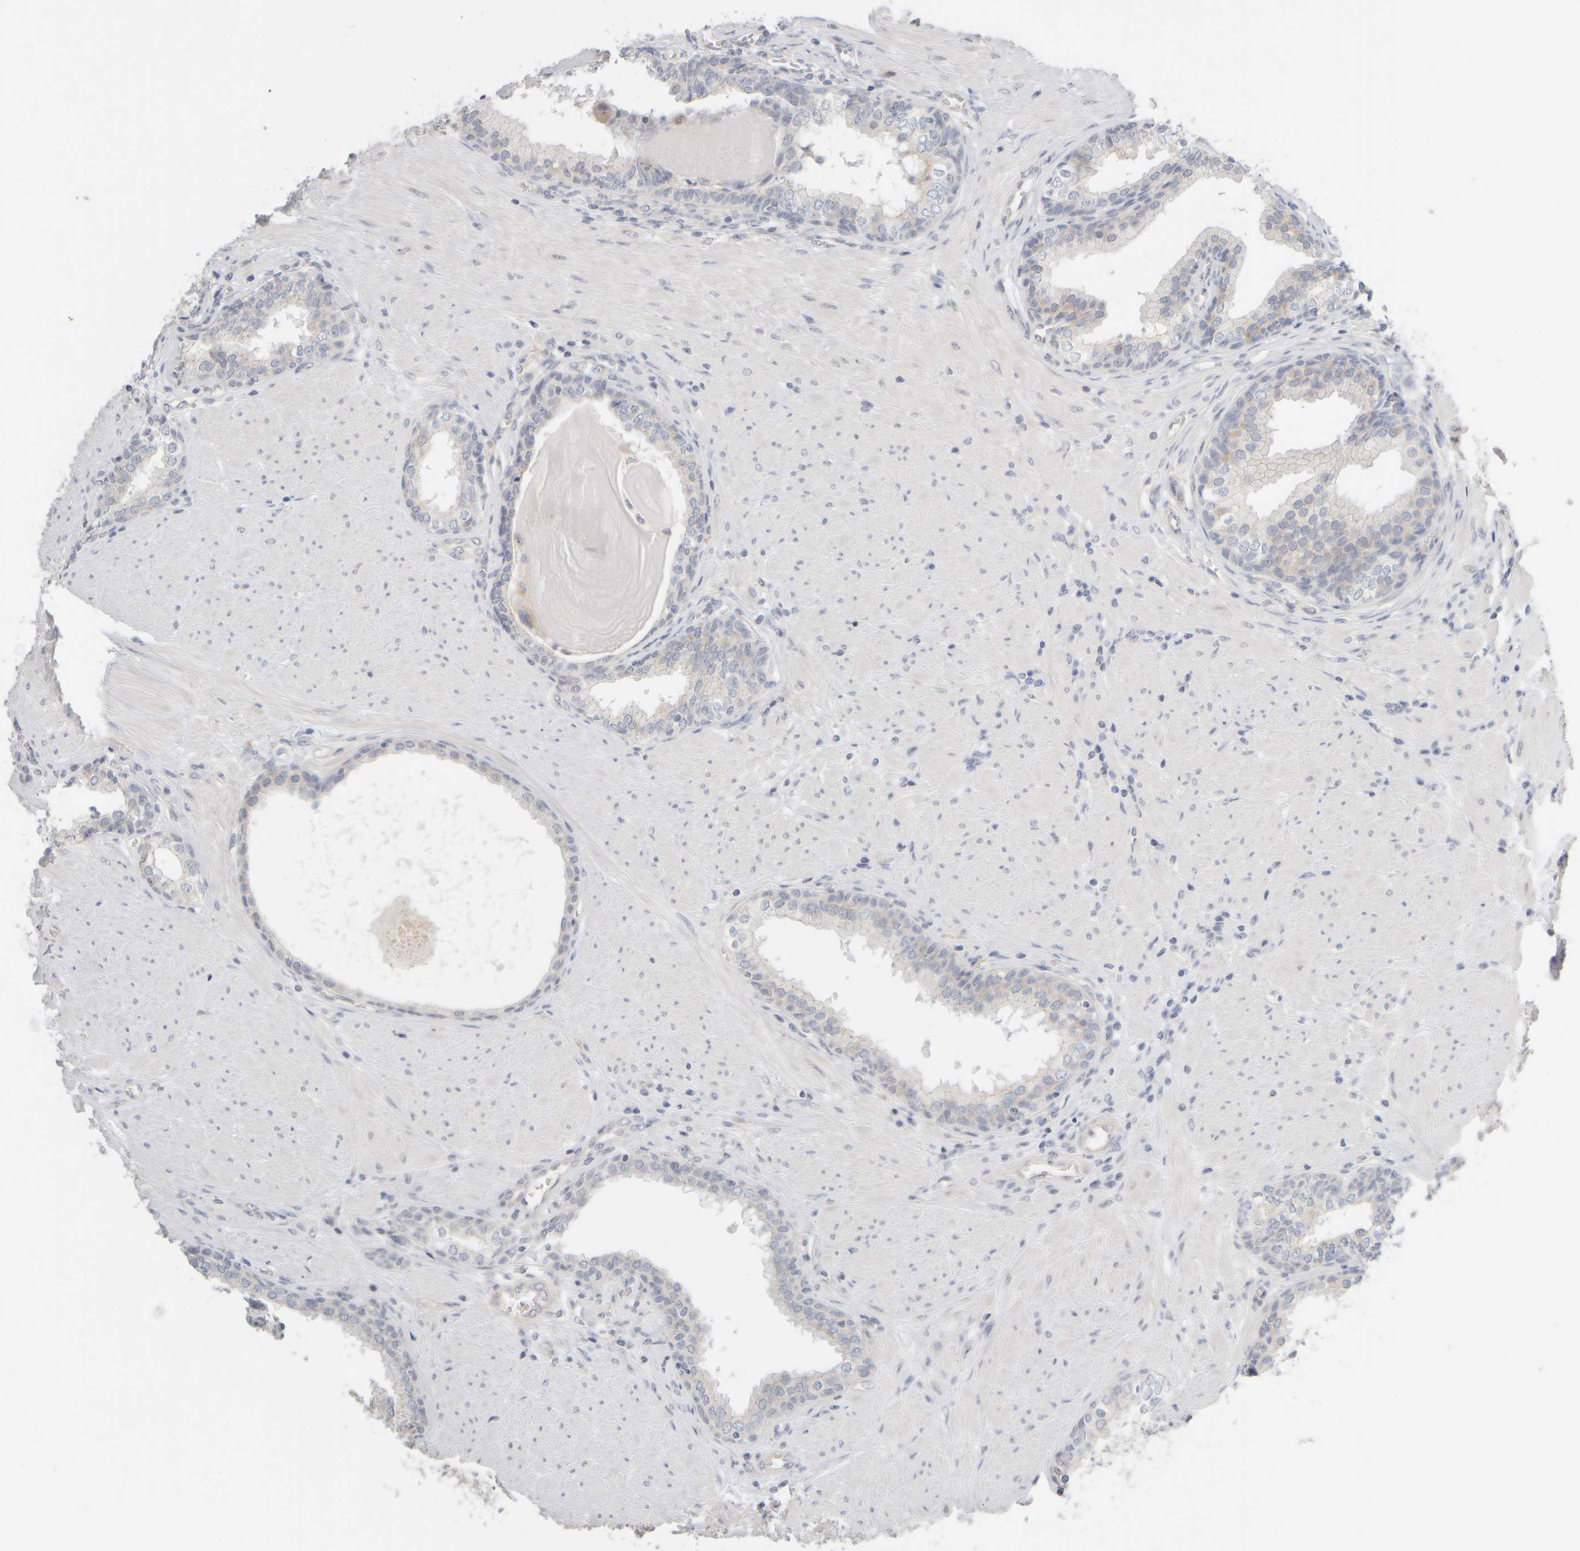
{"staining": {"intensity": "negative", "quantity": "none", "location": "none"}, "tissue": "prostate", "cell_type": "Glandular cells", "image_type": "normal", "snomed": [{"axis": "morphology", "description": "Normal tissue, NOS"}, {"axis": "topography", "description": "Prostate"}], "caption": "Image shows no significant protein staining in glandular cells of benign prostate. The staining was performed using DAB to visualize the protein expression in brown, while the nuclei were stained in blue with hematoxylin (Magnification: 20x).", "gene": "GOPC", "patient": {"sex": "male", "age": 51}}